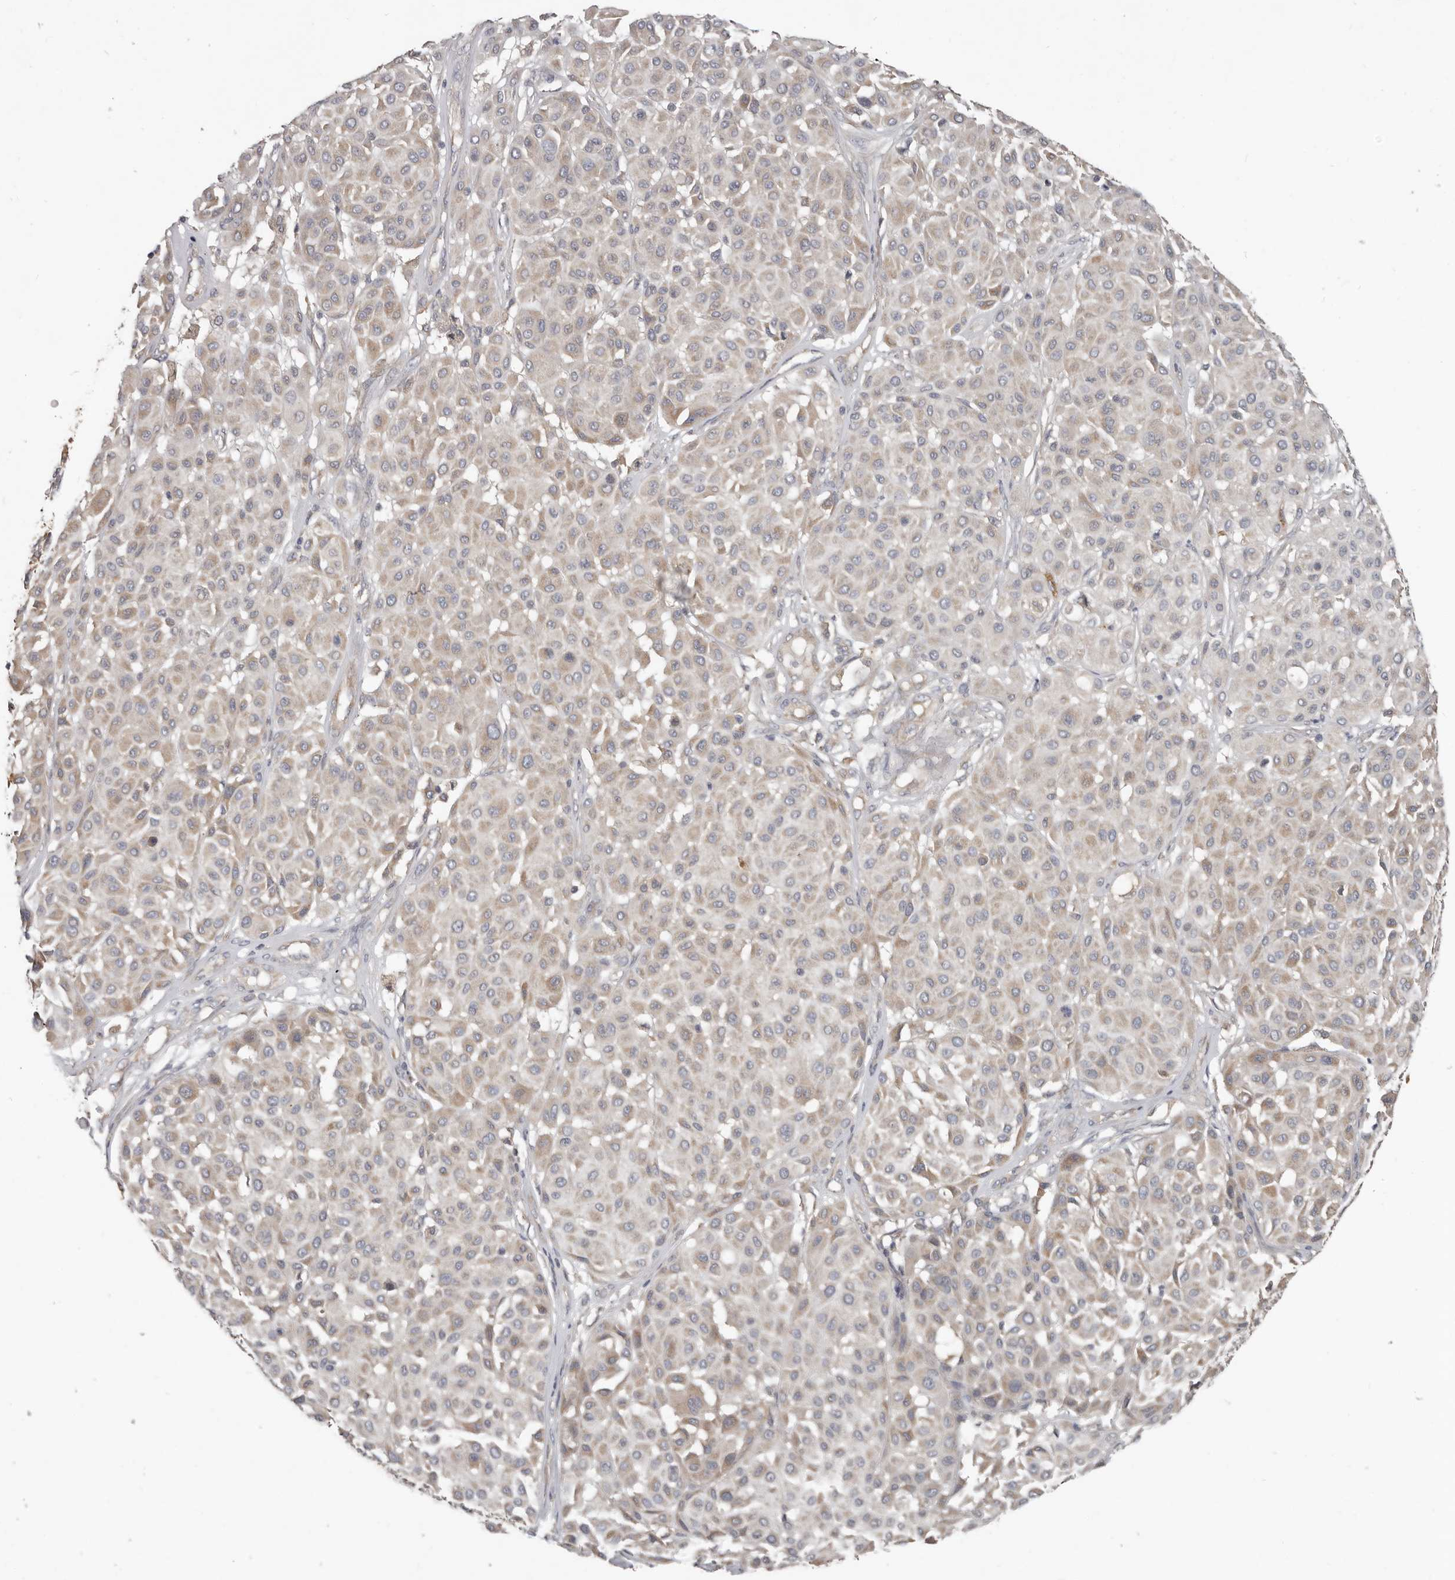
{"staining": {"intensity": "negative", "quantity": "none", "location": "none"}, "tissue": "melanoma", "cell_type": "Tumor cells", "image_type": "cancer", "snomed": [{"axis": "morphology", "description": "Malignant melanoma, Metastatic site"}, {"axis": "topography", "description": "Soft tissue"}], "caption": "Micrograph shows no significant protein positivity in tumor cells of melanoma.", "gene": "AKNAD1", "patient": {"sex": "male", "age": 41}}